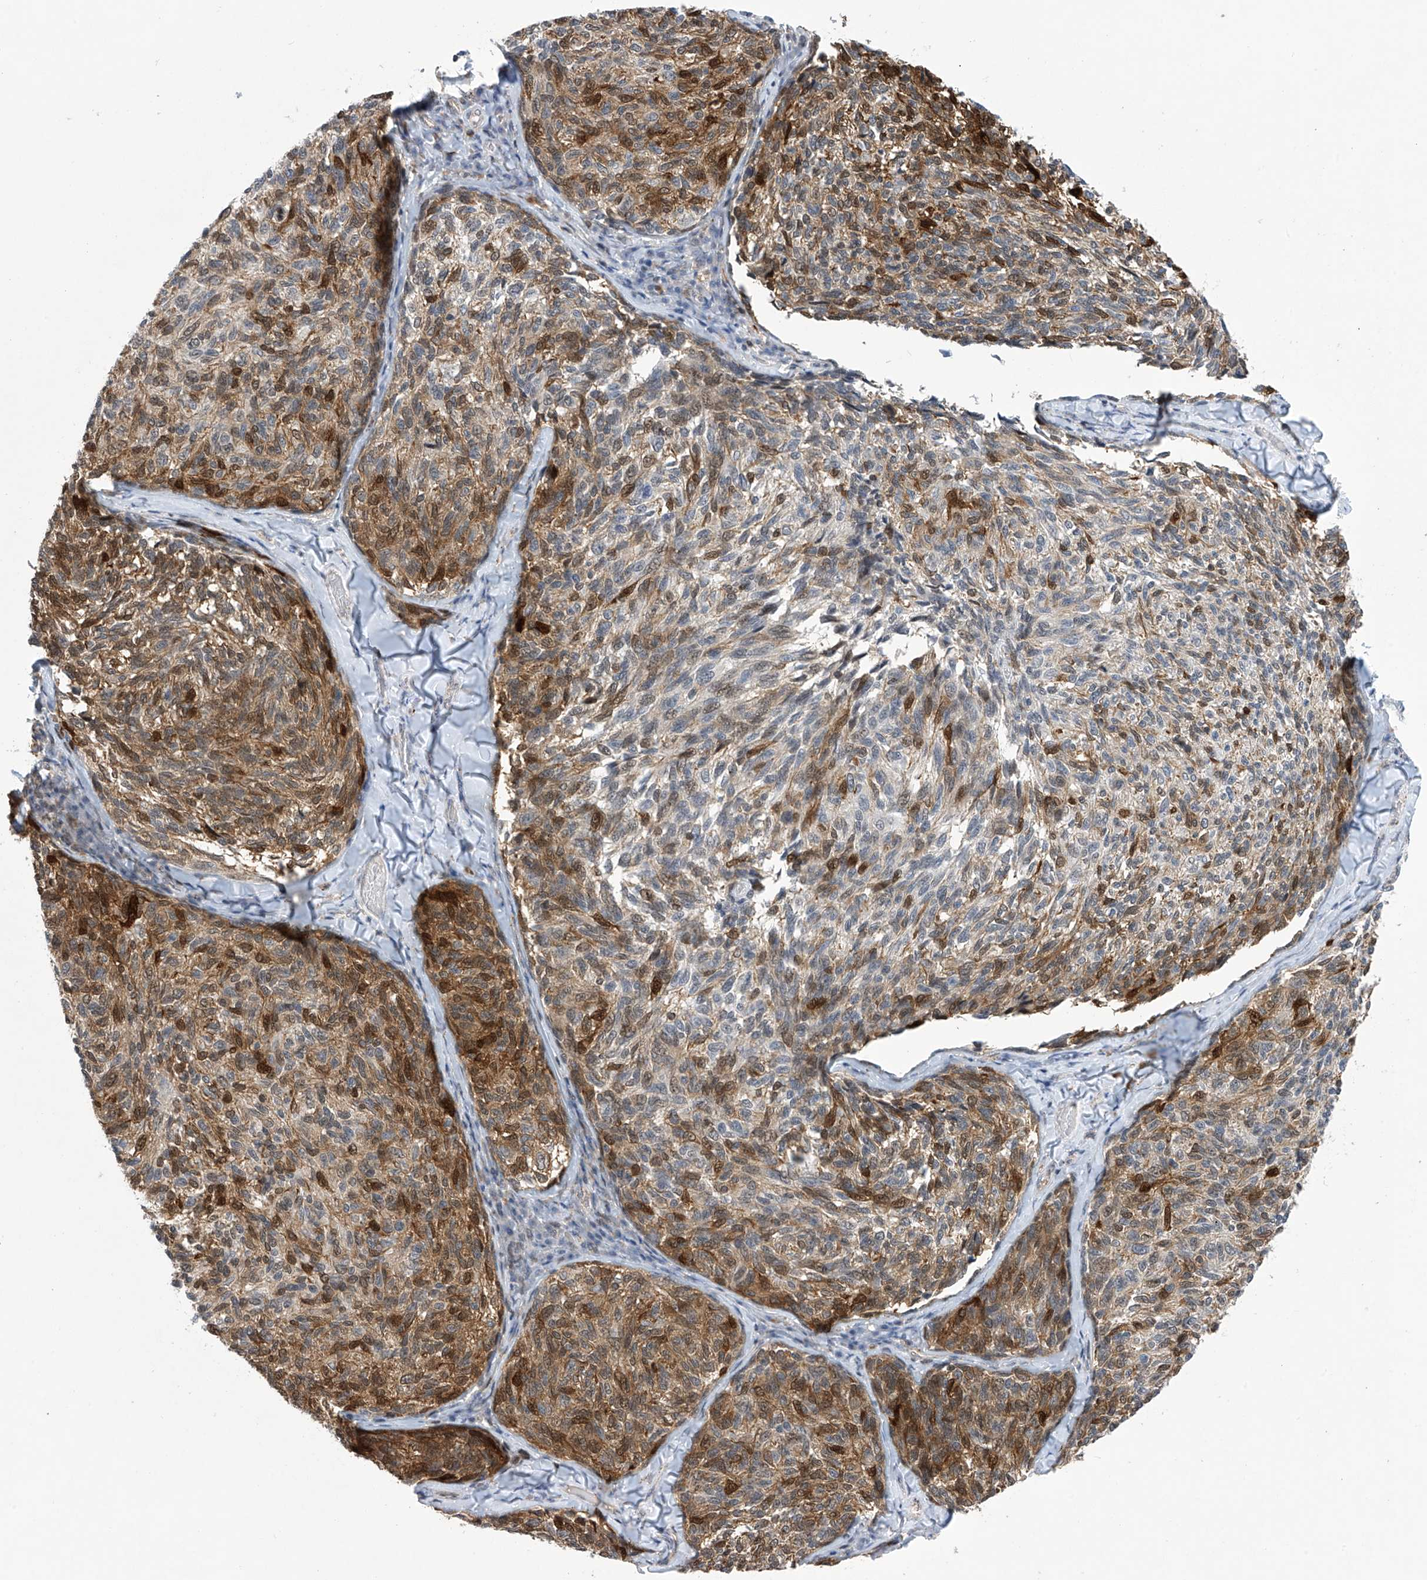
{"staining": {"intensity": "strong", "quantity": "25%-75%", "location": "cytoplasmic/membranous,nuclear"}, "tissue": "melanoma", "cell_type": "Tumor cells", "image_type": "cancer", "snomed": [{"axis": "morphology", "description": "Malignant melanoma, NOS"}, {"axis": "topography", "description": "Skin"}], "caption": "Tumor cells display strong cytoplasmic/membranous and nuclear expression in about 25%-75% of cells in malignant melanoma.", "gene": "MSL3", "patient": {"sex": "female", "age": 73}}